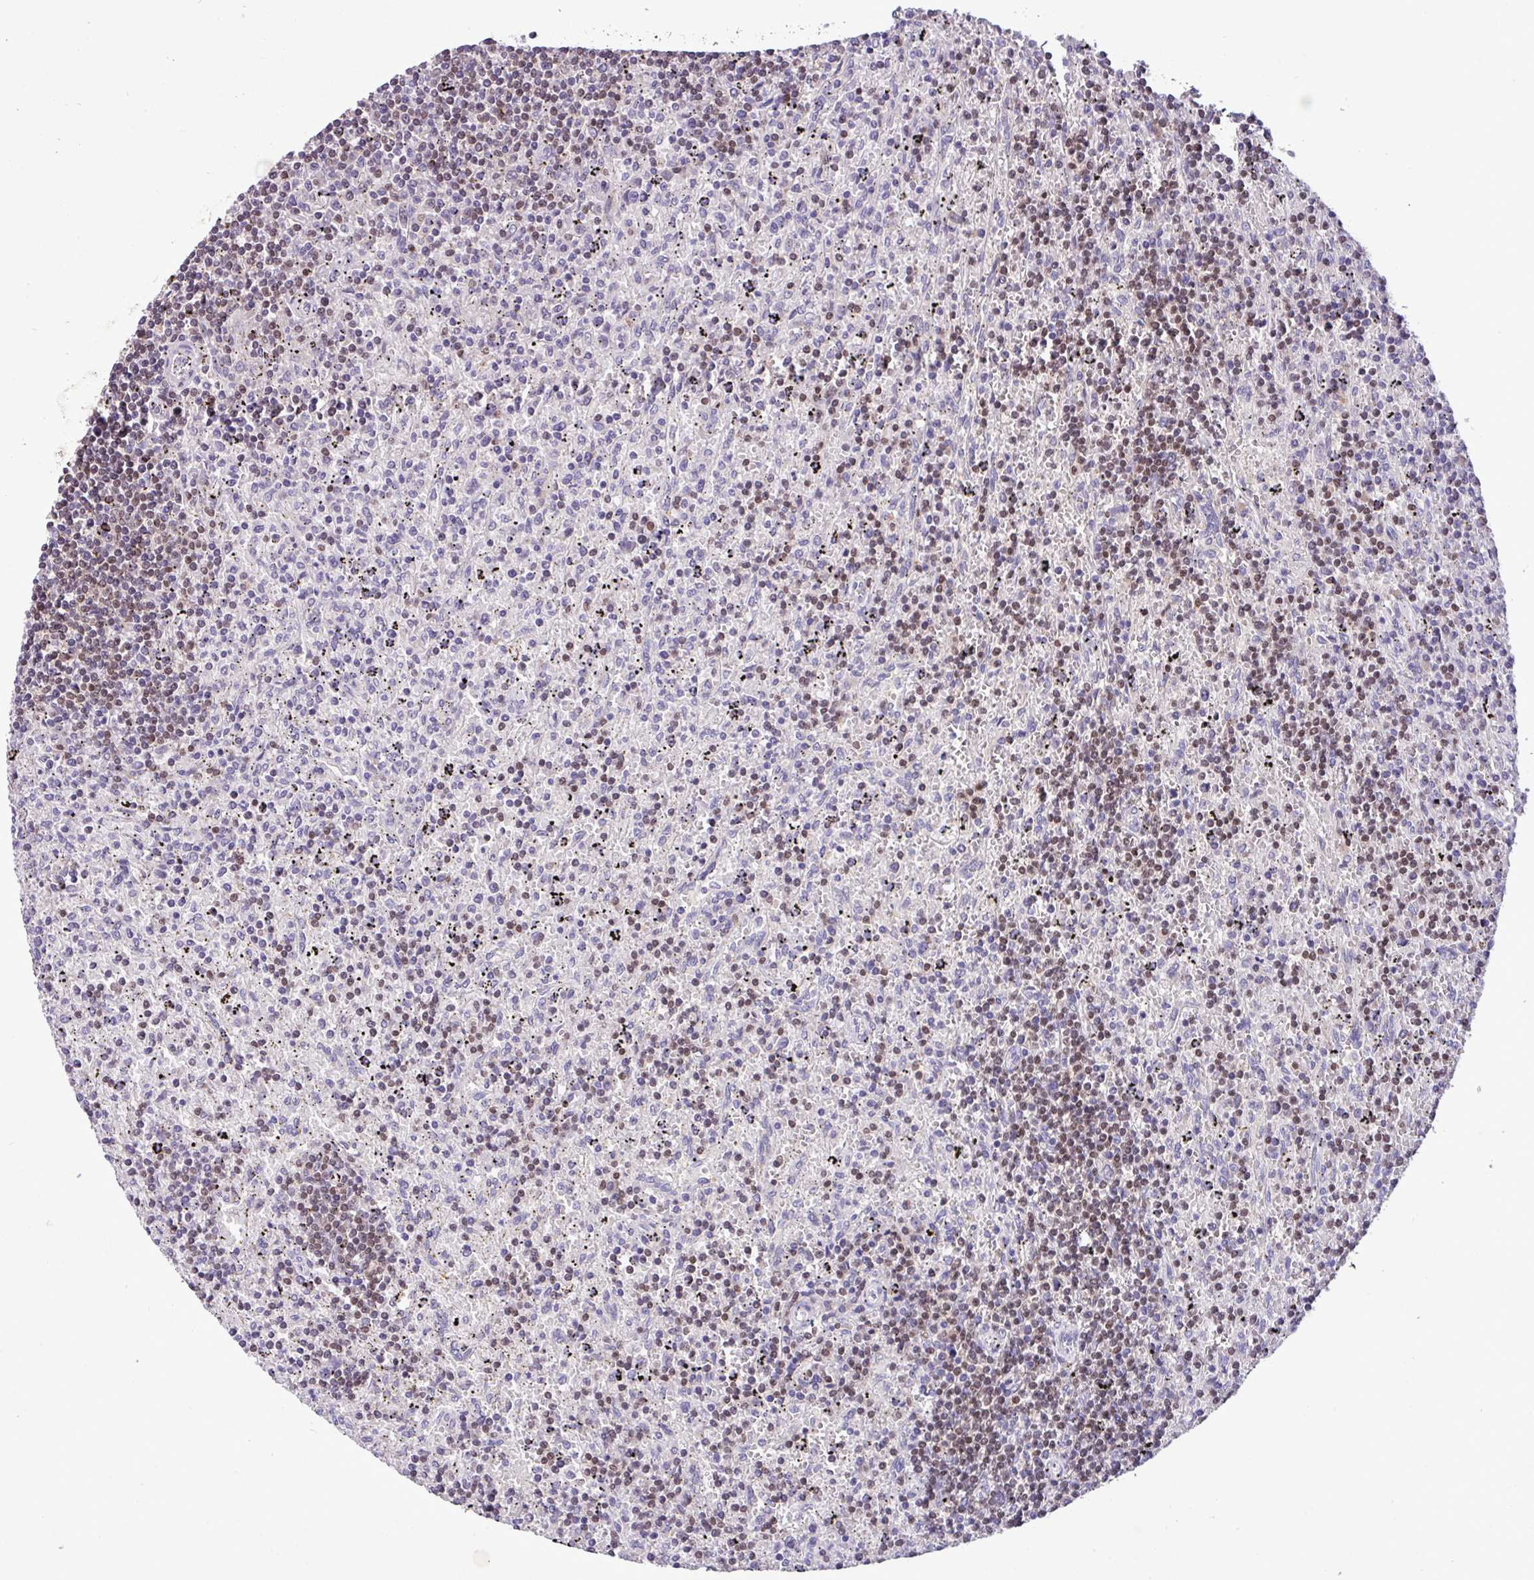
{"staining": {"intensity": "weak", "quantity": "<25%", "location": "nuclear"}, "tissue": "lymphoma", "cell_type": "Tumor cells", "image_type": "cancer", "snomed": [{"axis": "morphology", "description": "Malignant lymphoma, non-Hodgkin's type, Low grade"}, {"axis": "topography", "description": "Spleen"}], "caption": "Human lymphoma stained for a protein using immunohistochemistry (IHC) shows no expression in tumor cells.", "gene": "PAX8", "patient": {"sex": "male", "age": 76}}